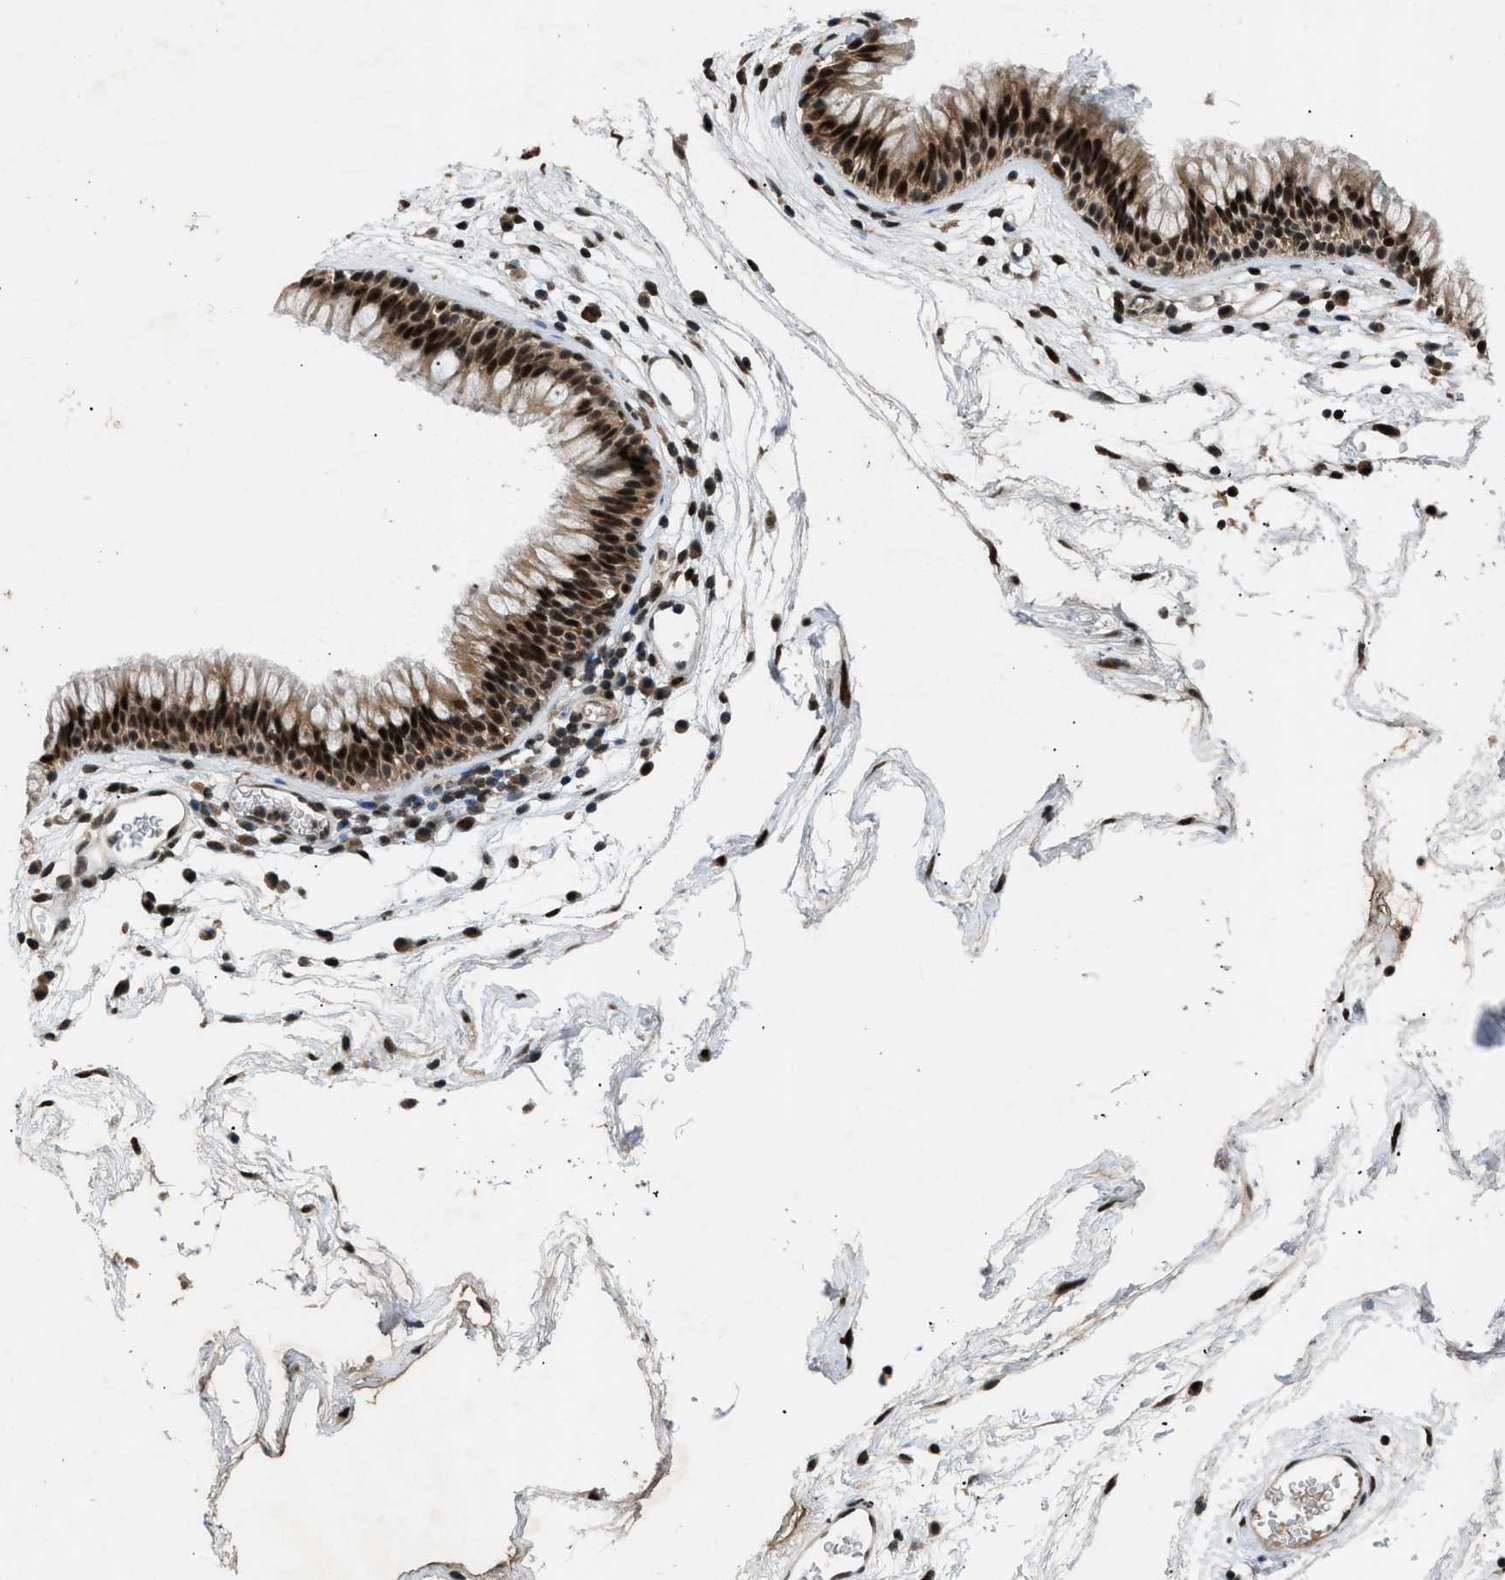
{"staining": {"intensity": "strong", "quantity": ">75%", "location": "cytoplasmic/membranous,nuclear"}, "tissue": "nasopharynx", "cell_type": "Respiratory epithelial cells", "image_type": "normal", "snomed": [{"axis": "morphology", "description": "Normal tissue, NOS"}, {"axis": "morphology", "description": "Inflammation, NOS"}, {"axis": "topography", "description": "Nasopharynx"}], "caption": "Immunohistochemistry (IHC) of benign human nasopharynx reveals high levels of strong cytoplasmic/membranous,nuclear staining in approximately >75% of respiratory epithelial cells. The protein is stained brown, and the nuclei are stained in blue (DAB (3,3'-diaminobenzidine) IHC with brightfield microscopy, high magnification).", "gene": "RBM5", "patient": {"sex": "male", "age": 48}}